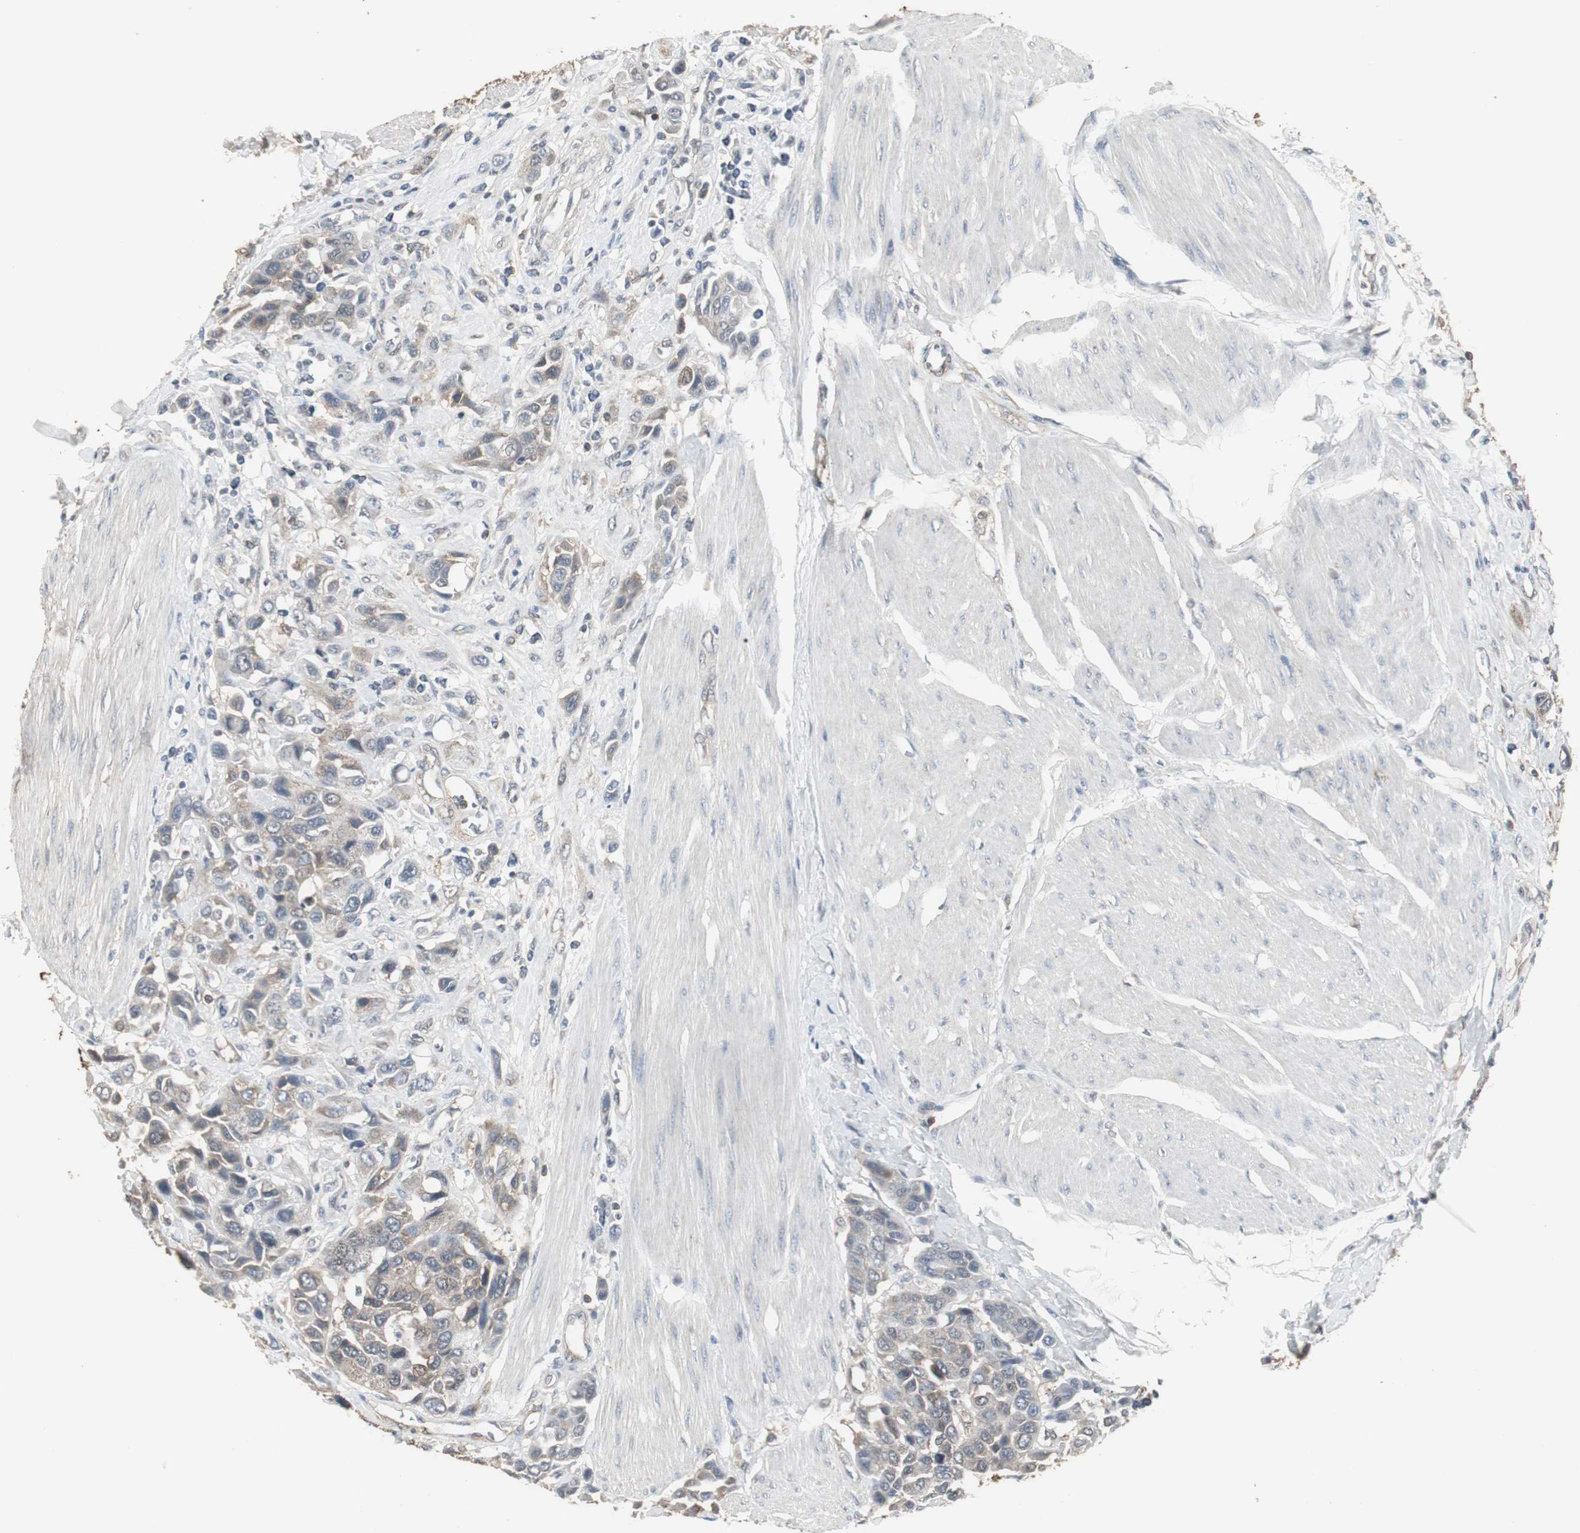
{"staining": {"intensity": "weak", "quantity": ">75%", "location": "cytoplasmic/membranous"}, "tissue": "urothelial cancer", "cell_type": "Tumor cells", "image_type": "cancer", "snomed": [{"axis": "morphology", "description": "Urothelial carcinoma, High grade"}, {"axis": "topography", "description": "Urinary bladder"}], "caption": "About >75% of tumor cells in human high-grade urothelial carcinoma display weak cytoplasmic/membranous protein staining as visualized by brown immunohistochemical staining.", "gene": "HPRT1", "patient": {"sex": "male", "age": 50}}